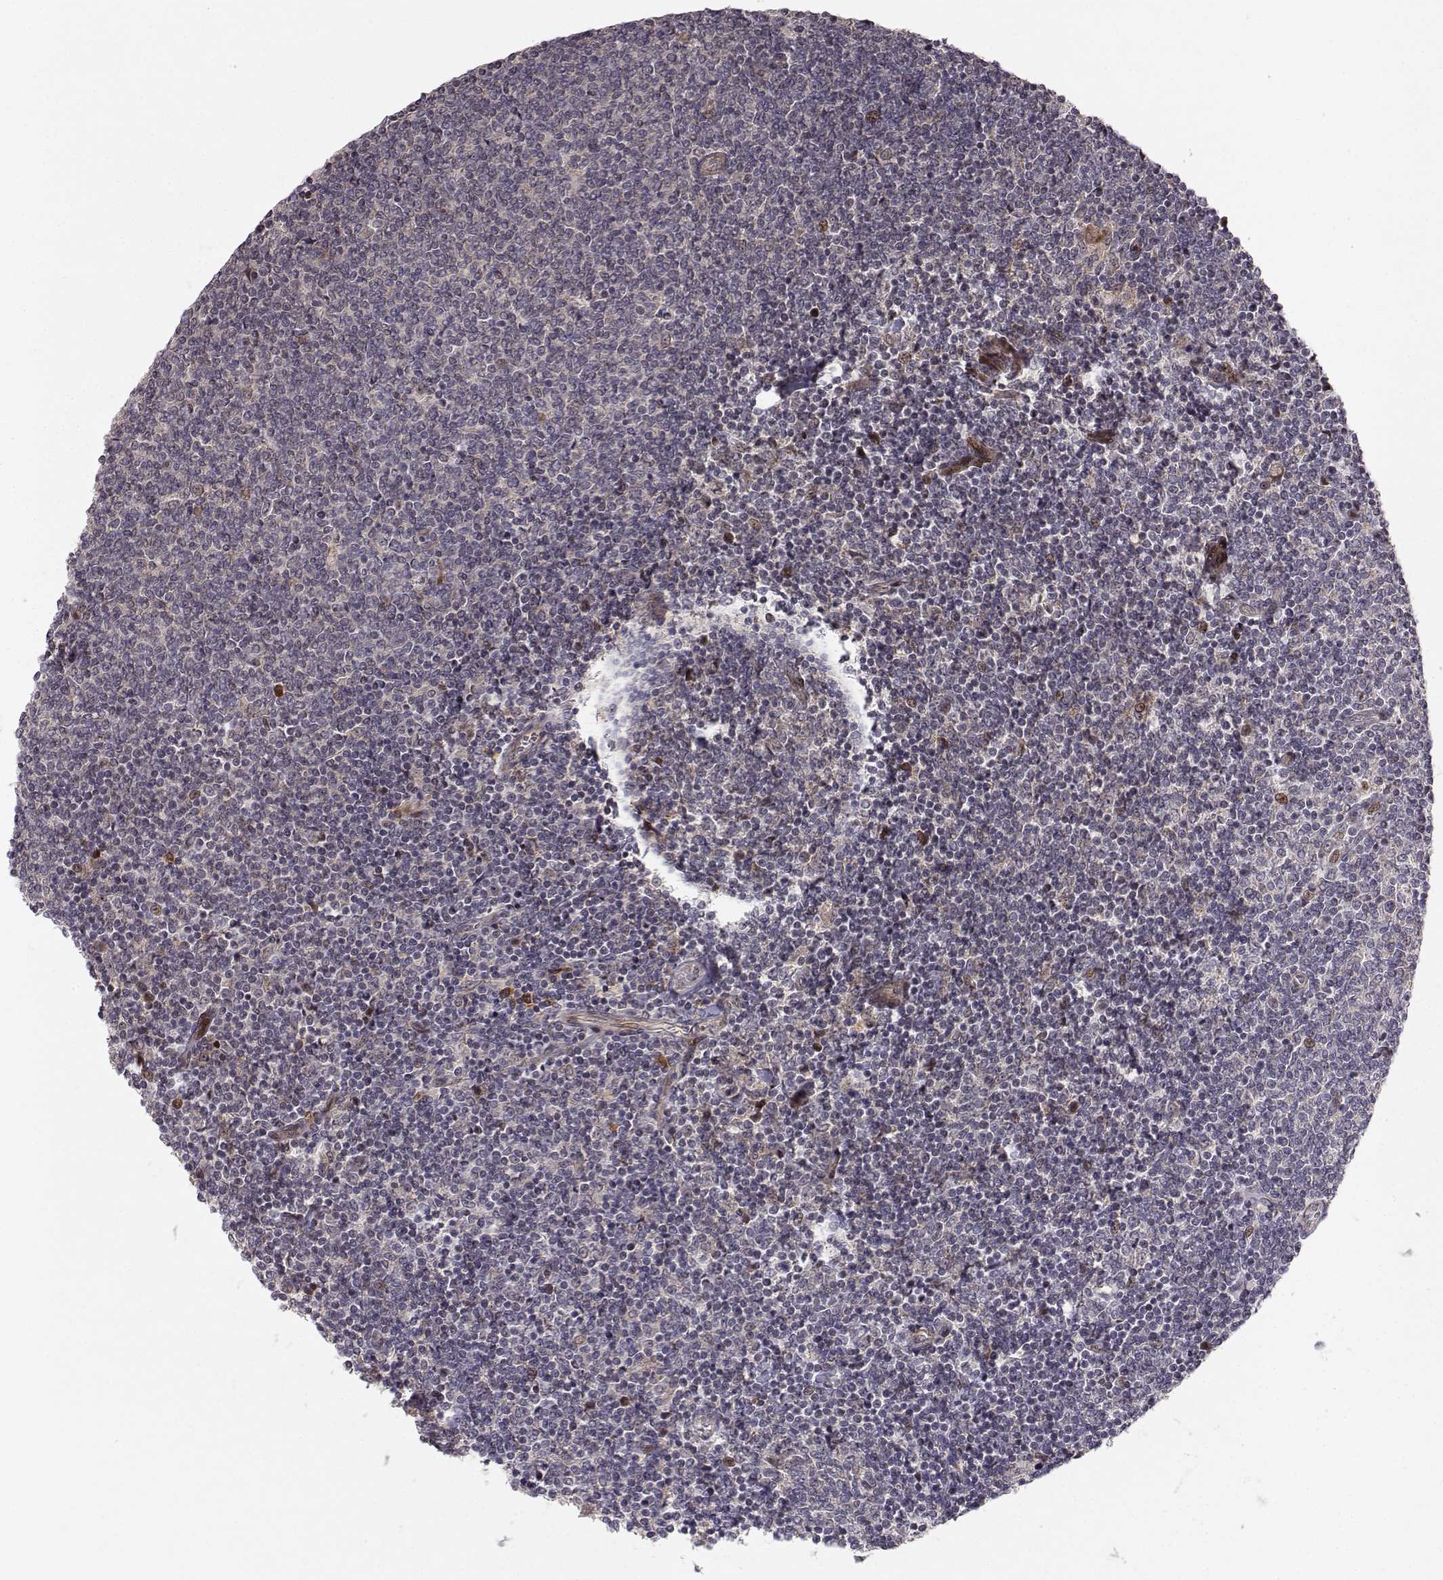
{"staining": {"intensity": "negative", "quantity": "none", "location": "none"}, "tissue": "lymphoma", "cell_type": "Tumor cells", "image_type": "cancer", "snomed": [{"axis": "morphology", "description": "Malignant lymphoma, non-Hodgkin's type, Low grade"}, {"axis": "topography", "description": "Lymph node"}], "caption": "A histopathology image of human low-grade malignant lymphoma, non-Hodgkin's type is negative for staining in tumor cells.", "gene": "APC", "patient": {"sex": "male", "age": 52}}